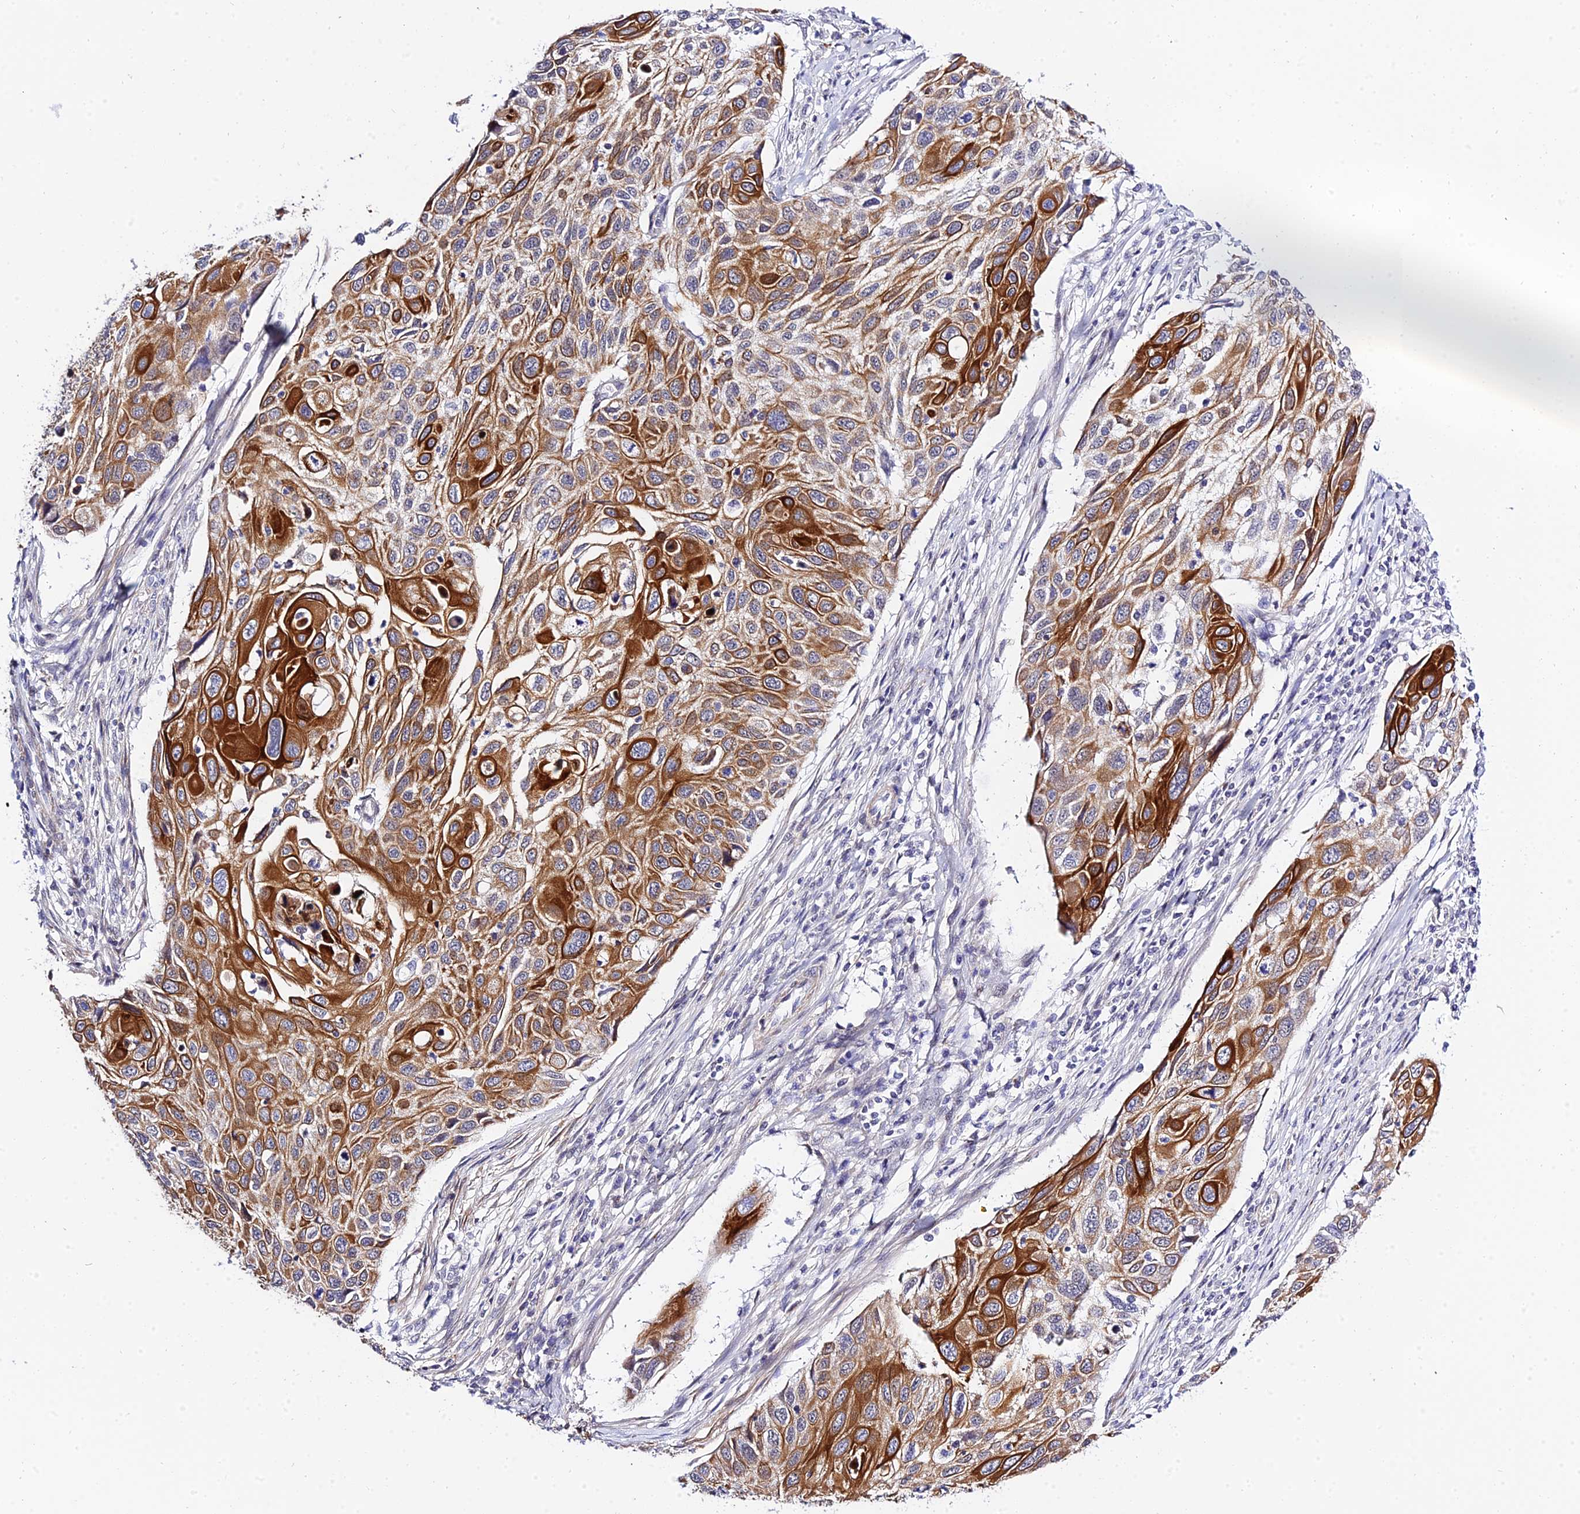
{"staining": {"intensity": "strong", "quantity": "25%-75%", "location": "cytoplasmic/membranous"}, "tissue": "cervical cancer", "cell_type": "Tumor cells", "image_type": "cancer", "snomed": [{"axis": "morphology", "description": "Squamous cell carcinoma, NOS"}, {"axis": "topography", "description": "Cervix"}], "caption": "Immunohistochemistry micrograph of neoplastic tissue: cervical cancer (squamous cell carcinoma) stained using immunohistochemistry (IHC) demonstrates high levels of strong protein expression localized specifically in the cytoplasmic/membranous of tumor cells, appearing as a cytoplasmic/membranous brown color.", "gene": "ZNF628", "patient": {"sex": "female", "age": 70}}